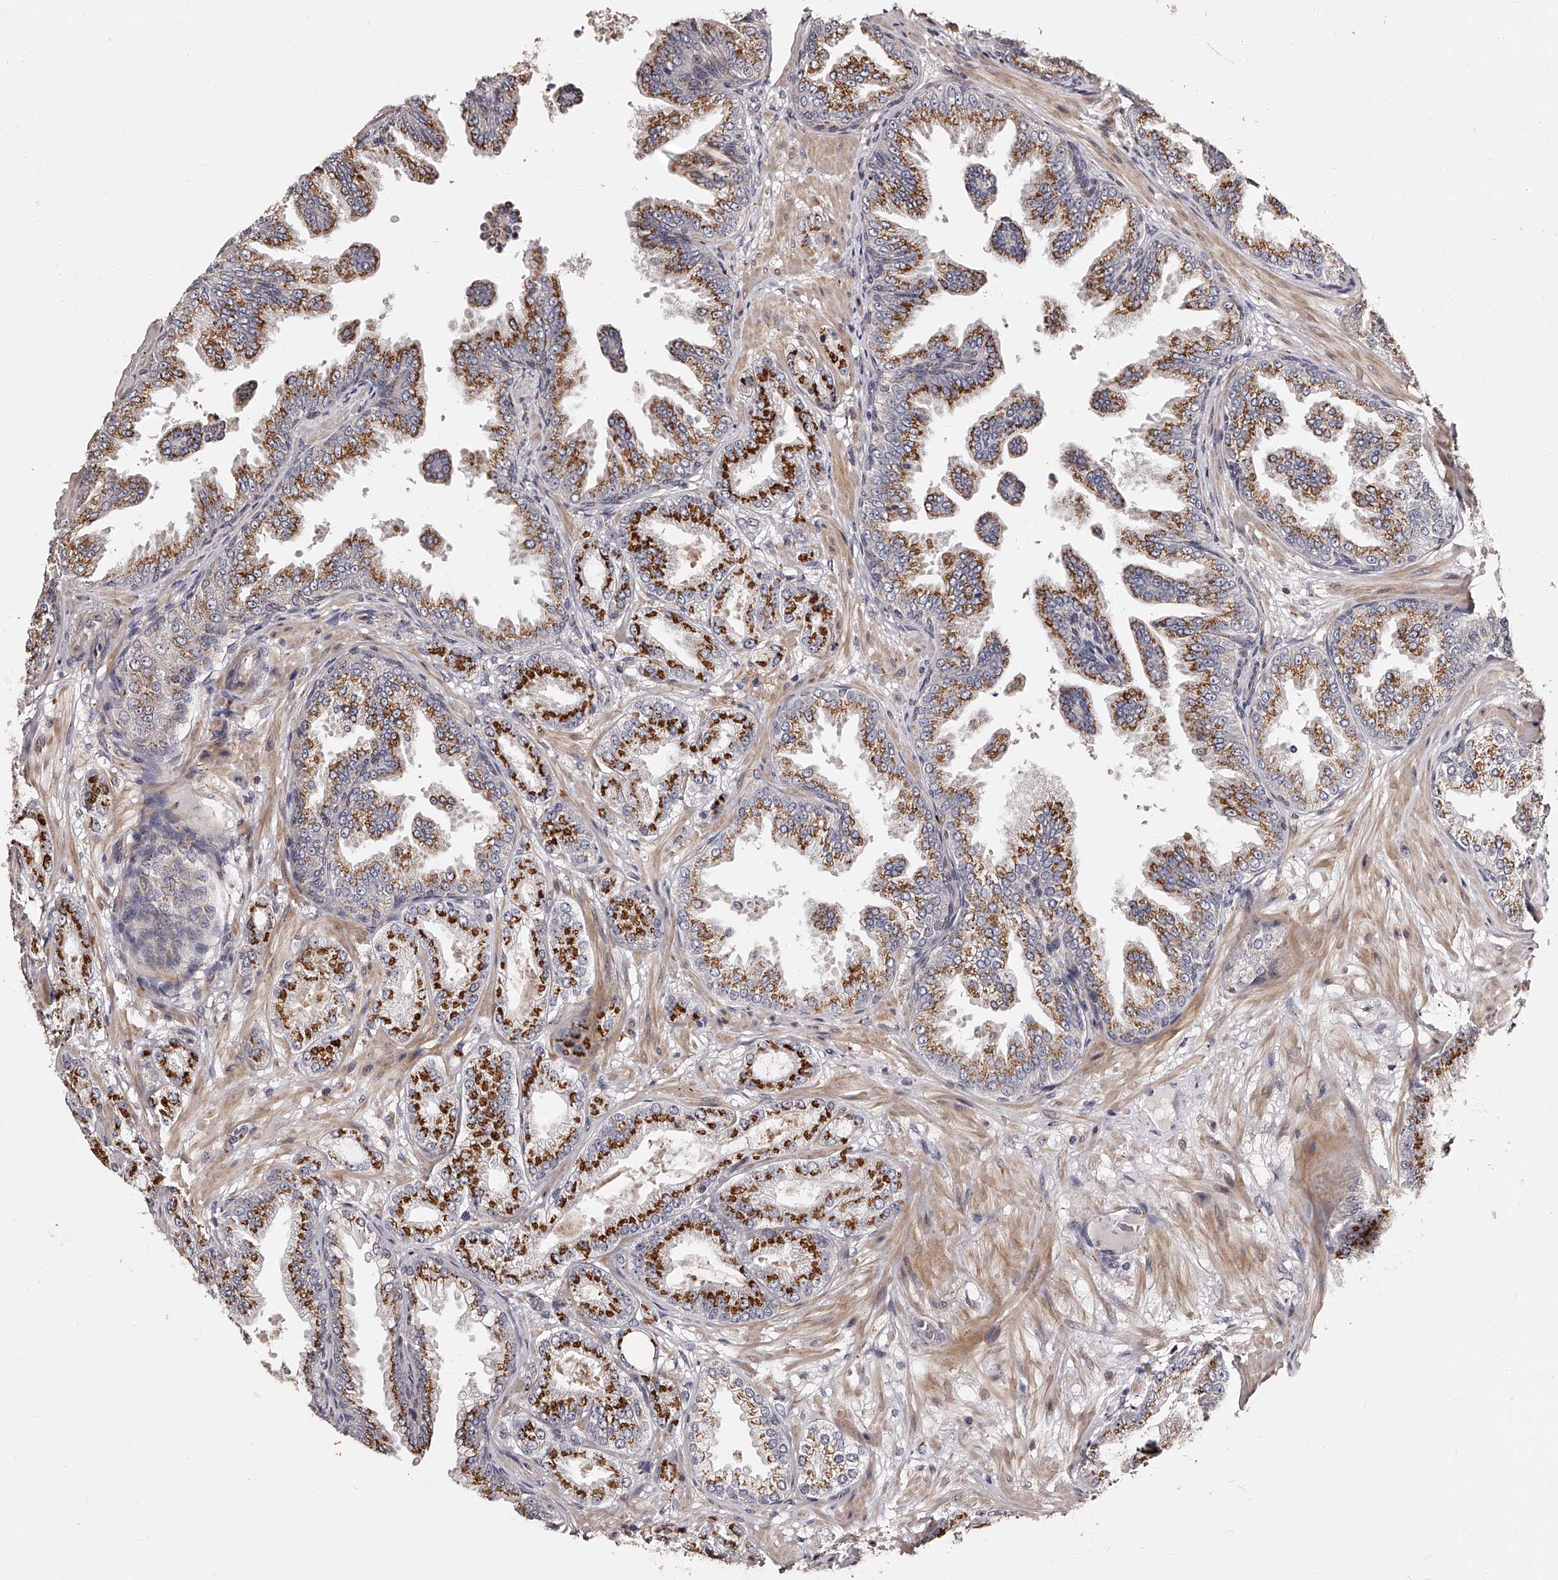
{"staining": {"intensity": "strong", "quantity": ">75%", "location": "cytoplasmic/membranous"}, "tissue": "prostate cancer", "cell_type": "Tumor cells", "image_type": "cancer", "snomed": [{"axis": "morphology", "description": "Adenocarcinoma, Low grade"}, {"axis": "topography", "description": "Prostate"}], "caption": "About >75% of tumor cells in prostate cancer exhibit strong cytoplasmic/membranous protein positivity as visualized by brown immunohistochemical staining.", "gene": "RSC1A1", "patient": {"sex": "male", "age": 63}}